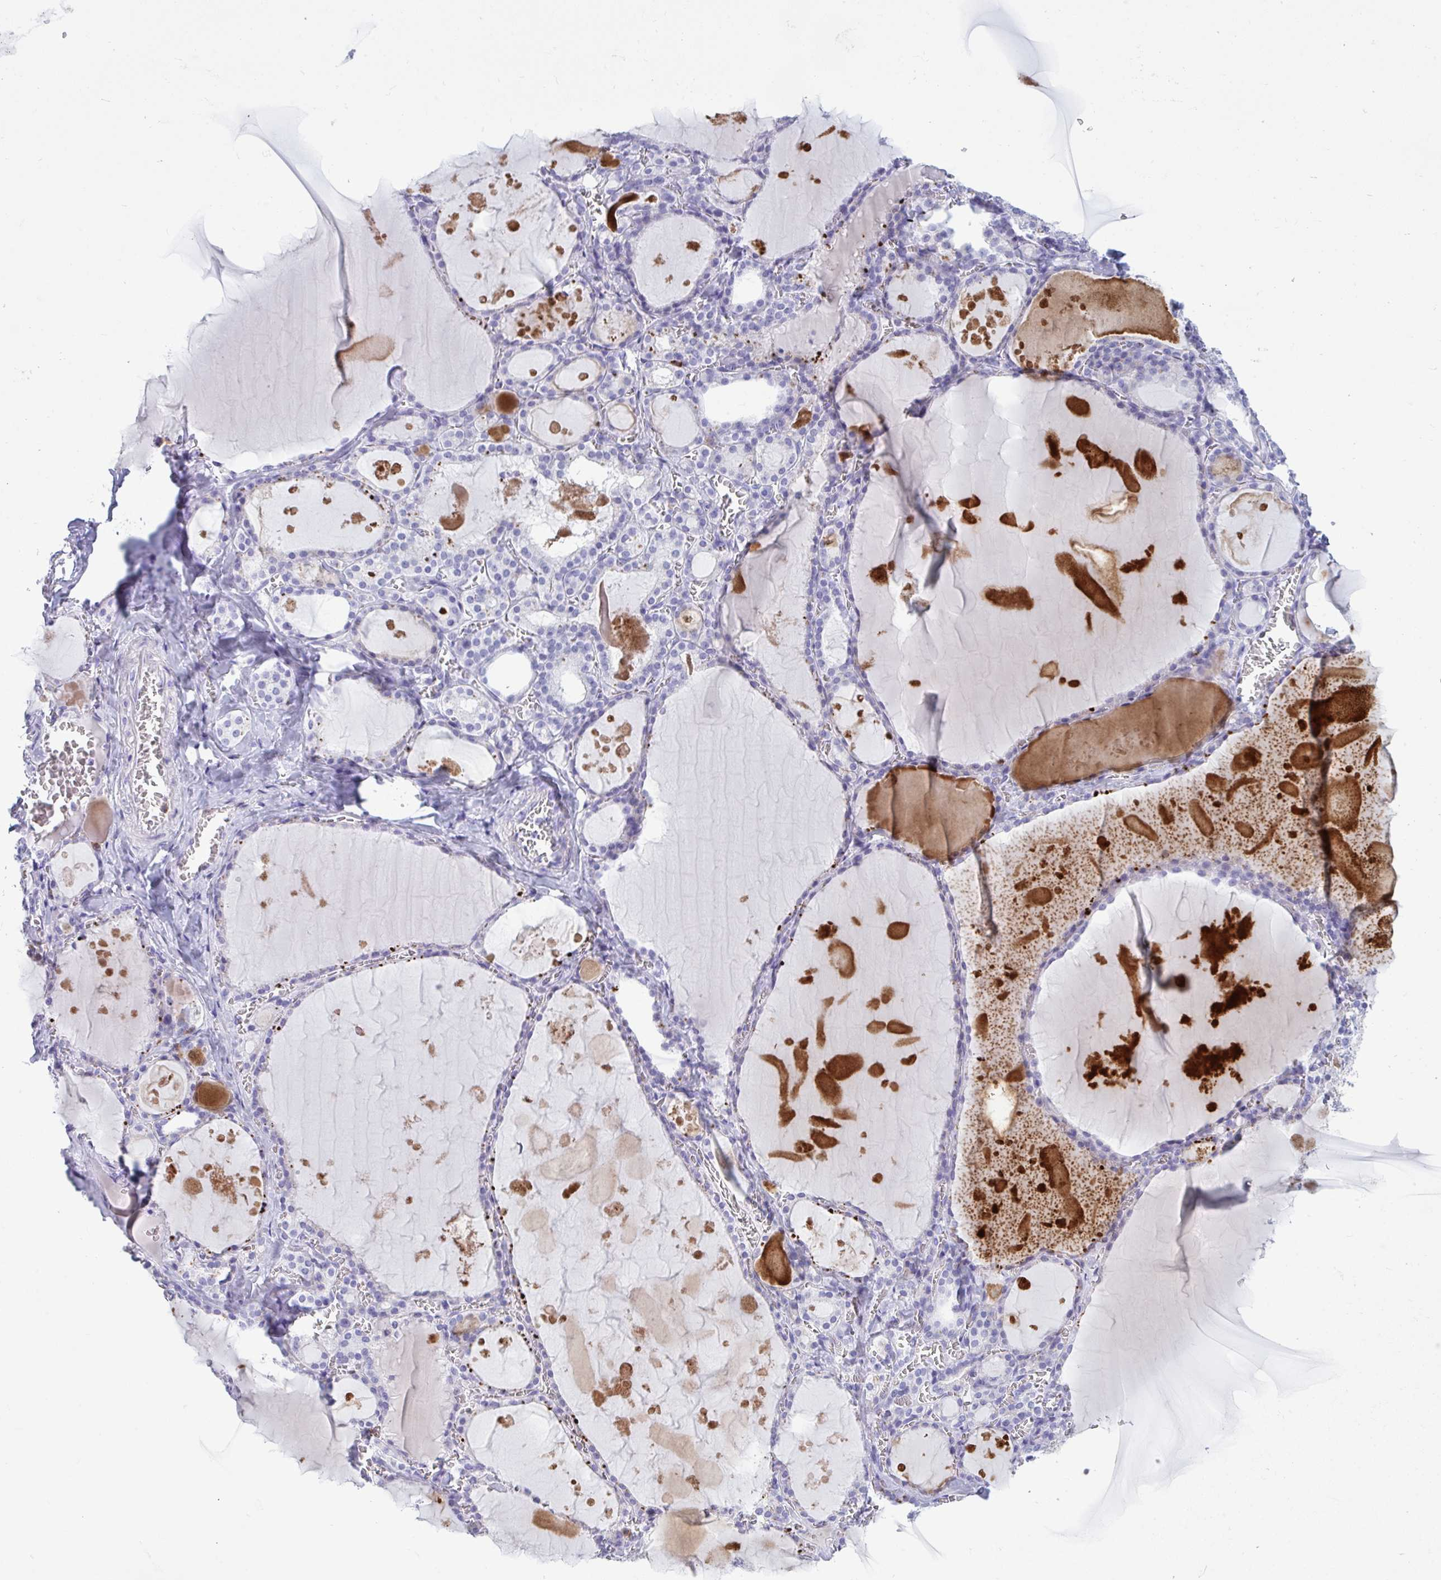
{"staining": {"intensity": "negative", "quantity": "none", "location": "none"}, "tissue": "thyroid gland", "cell_type": "Glandular cells", "image_type": "normal", "snomed": [{"axis": "morphology", "description": "Normal tissue, NOS"}, {"axis": "topography", "description": "Thyroid gland"}], "caption": "This is an IHC image of benign thyroid gland. There is no positivity in glandular cells.", "gene": "ARHGAP42", "patient": {"sex": "male", "age": 56}}